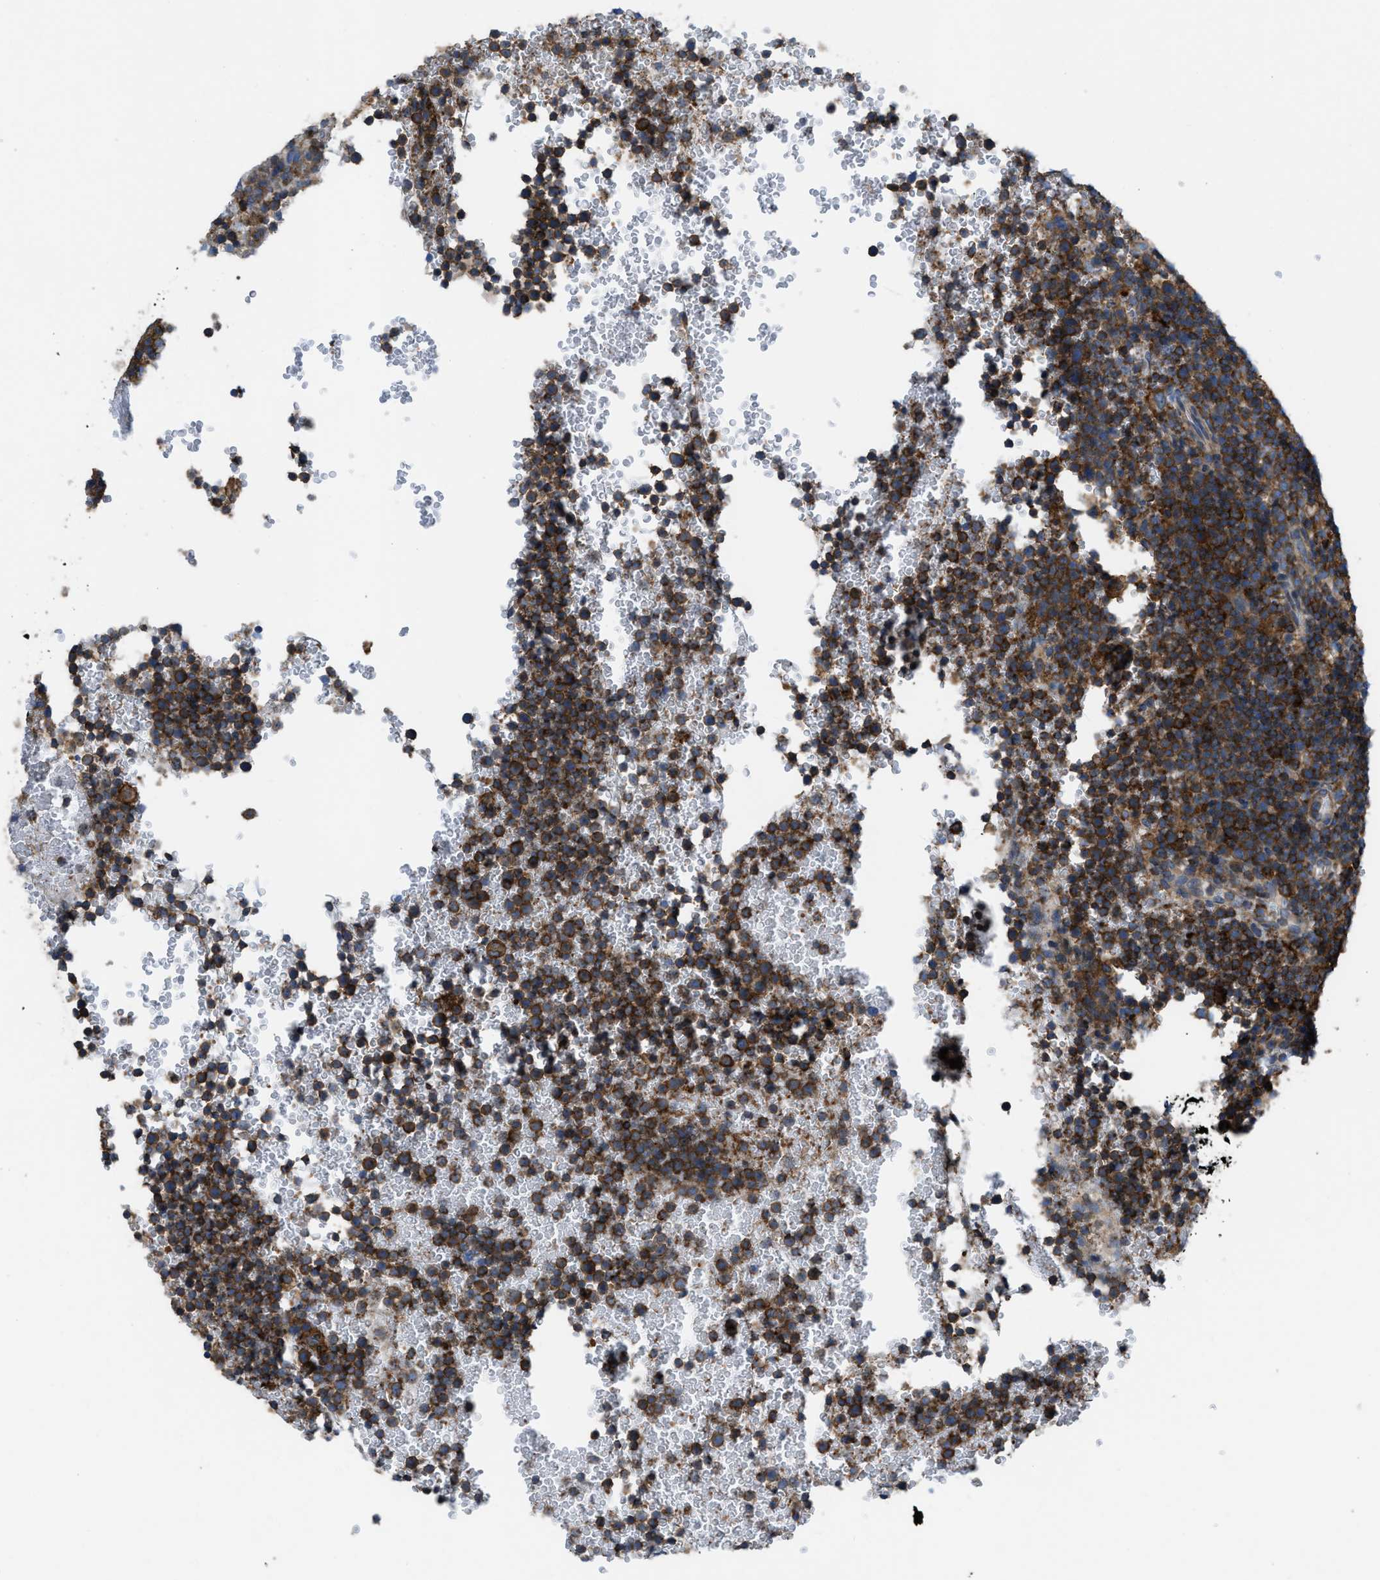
{"staining": {"intensity": "strong", "quantity": ">75%", "location": "cytoplasmic/membranous"}, "tissue": "lymphoma", "cell_type": "Tumor cells", "image_type": "cancer", "snomed": [{"axis": "morphology", "description": "Malignant lymphoma, non-Hodgkin's type, High grade"}, {"axis": "topography", "description": "Lymph node"}], "caption": "Malignant lymphoma, non-Hodgkin's type (high-grade) stained with DAB (3,3'-diaminobenzidine) IHC exhibits high levels of strong cytoplasmic/membranous expression in about >75% of tumor cells. The staining was performed using DAB, with brown indicating positive protein expression. Nuclei are stained blue with hematoxylin.", "gene": "MYO18A", "patient": {"sex": "male", "age": 61}}